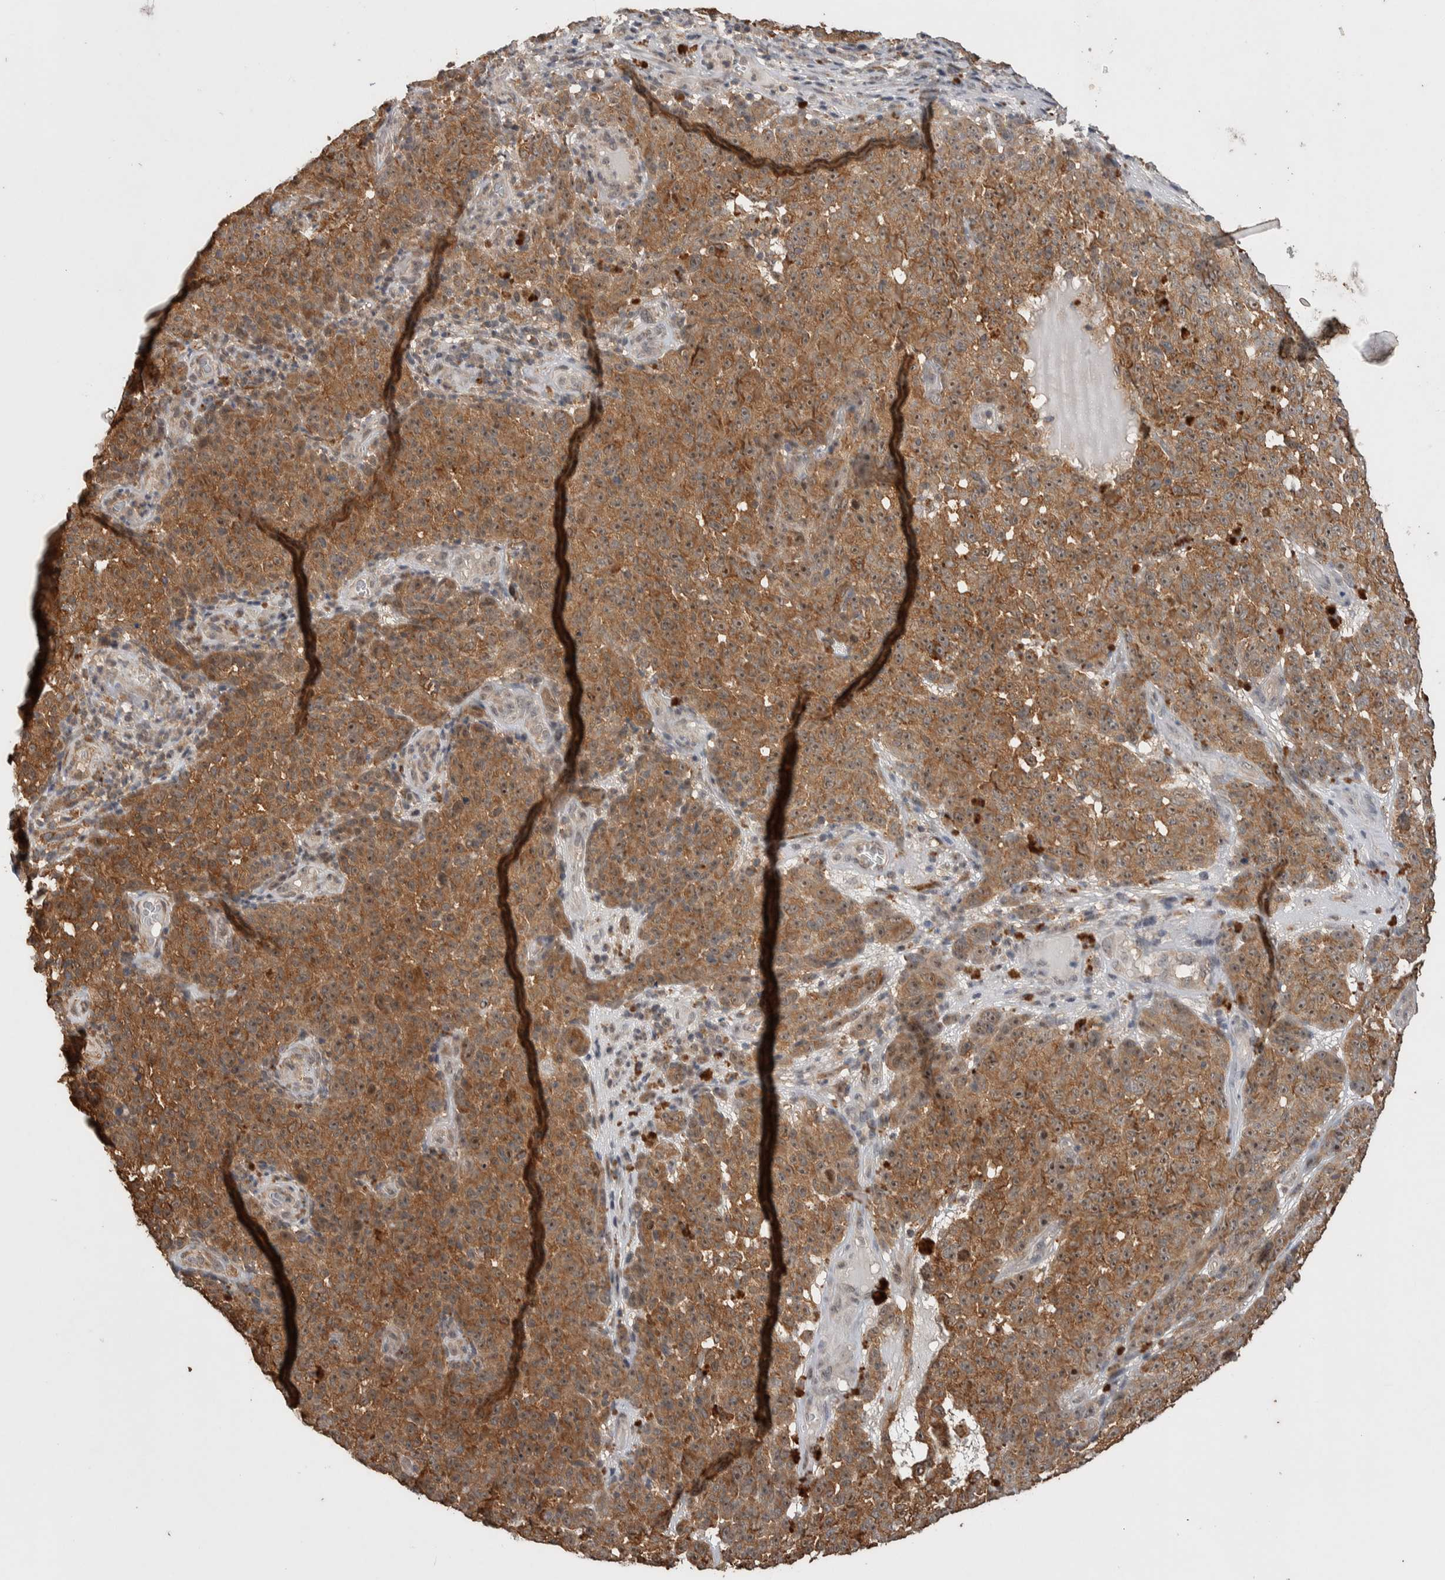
{"staining": {"intensity": "moderate", "quantity": ">75%", "location": "cytoplasmic/membranous,nuclear"}, "tissue": "melanoma", "cell_type": "Tumor cells", "image_type": "cancer", "snomed": [{"axis": "morphology", "description": "Malignant melanoma, NOS"}, {"axis": "topography", "description": "Skin"}], "caption": "Protein expression analysis of human malignant melanoma reveals moderate cytoplasmic/membranous and nuclear staining in approximately >75% of tumor cells. The staining is performed using DAB brown chromogen to label protein expression. The nuclei are counter-stained blue using hematoxylin.", "gene": "DVL2", "patient": {"sex": "female", "age": 82}}